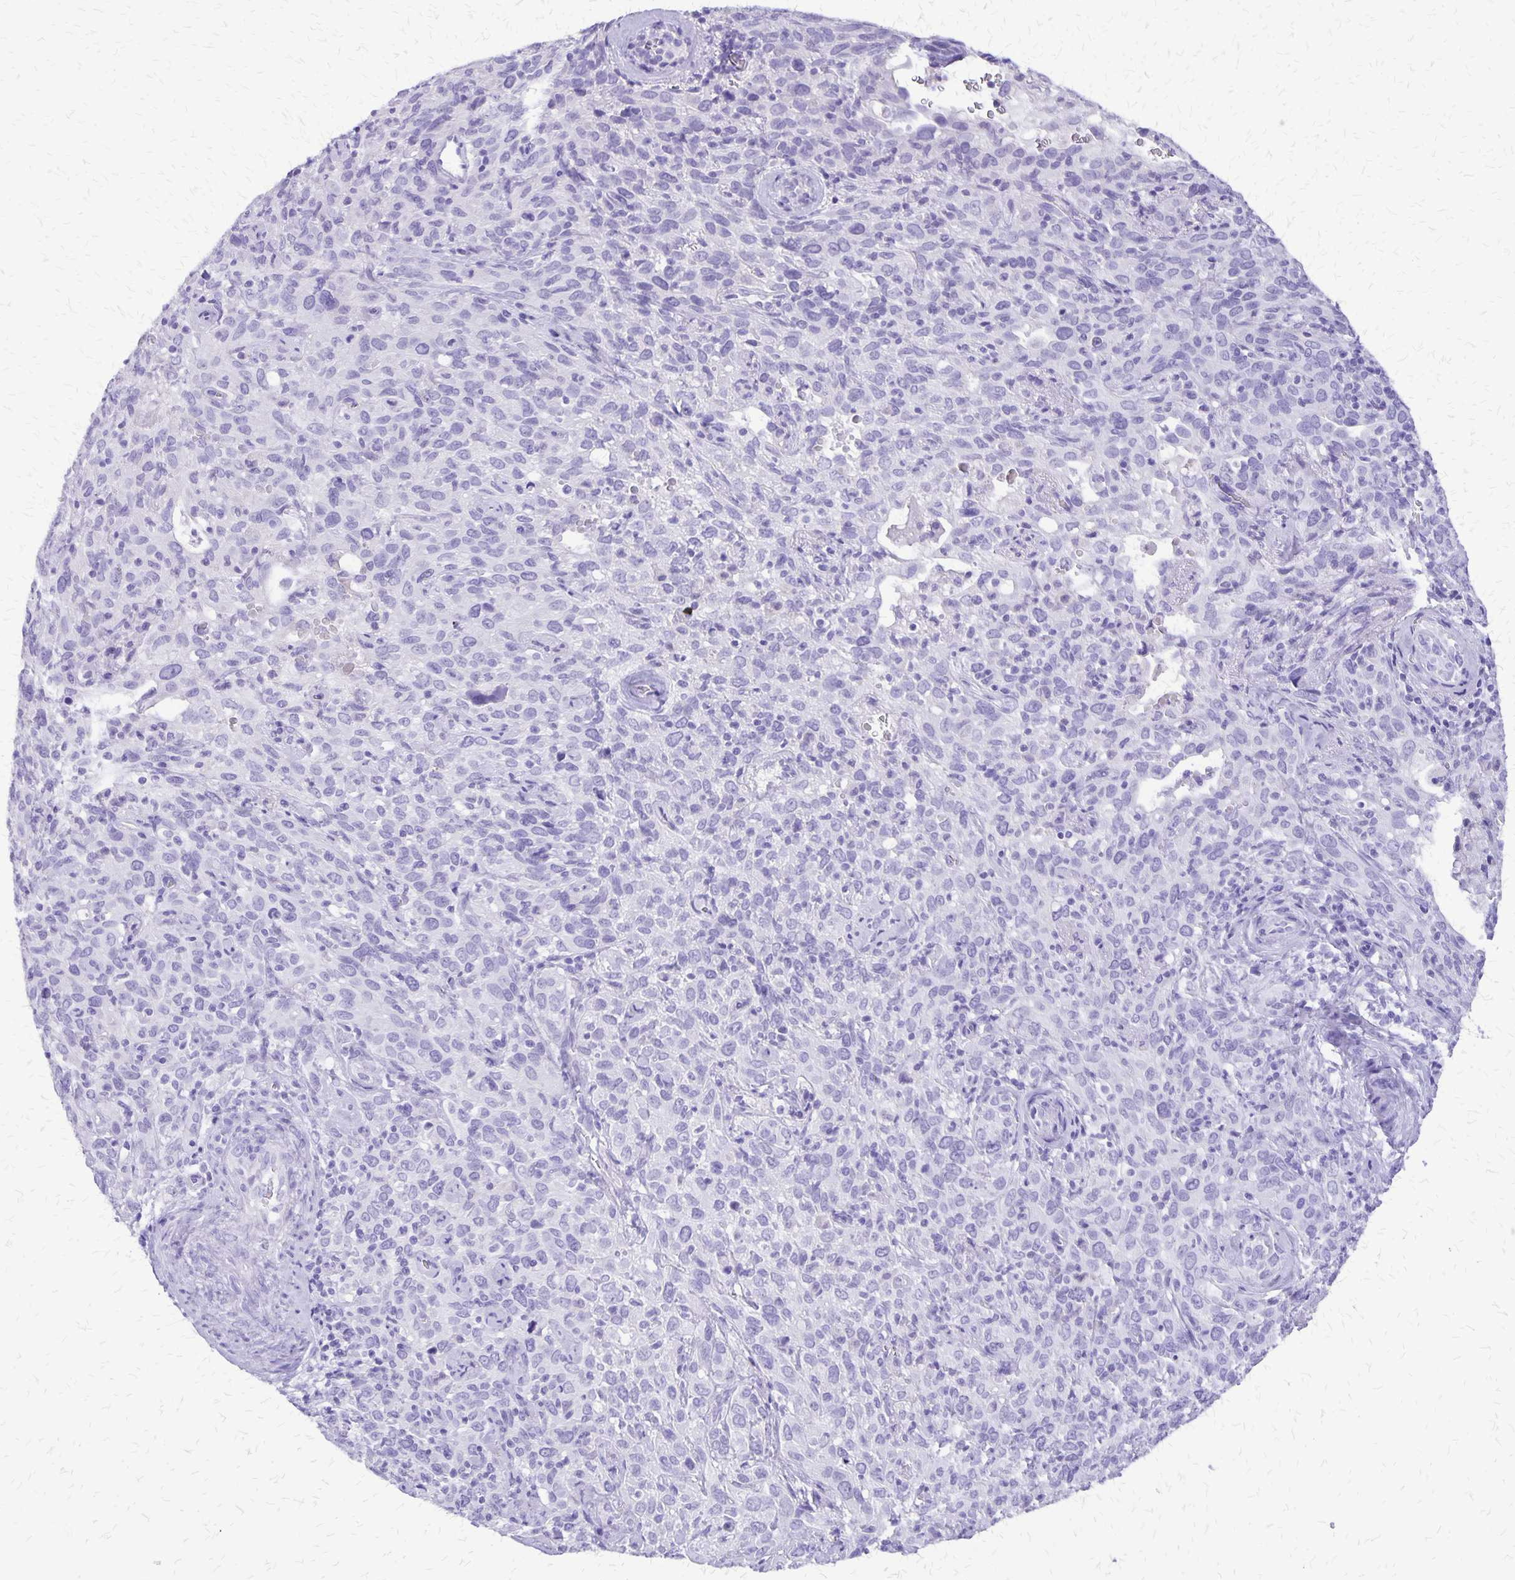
{"staining": {"intensity": "negative", "quantity": "none", "location": "none"}, "tissue": "cervical cancer", "cell_type": "Tumor cells", "image_type": "cancer", "snomed": [{"axis": "morphology", "description": "Normal tissue, NOS"}, {"axis": "morphology", "description": "Squamous cell carcinoma, NOS"}, {"axis": "topography", "description": "Cervix"}], "caption": "DAB immunohistochemical staining of cervical cancer exhibits no significant expression in tumor cells.", "gene": "SLC13A2", "patient": {"sex": "female", "age": 51}}